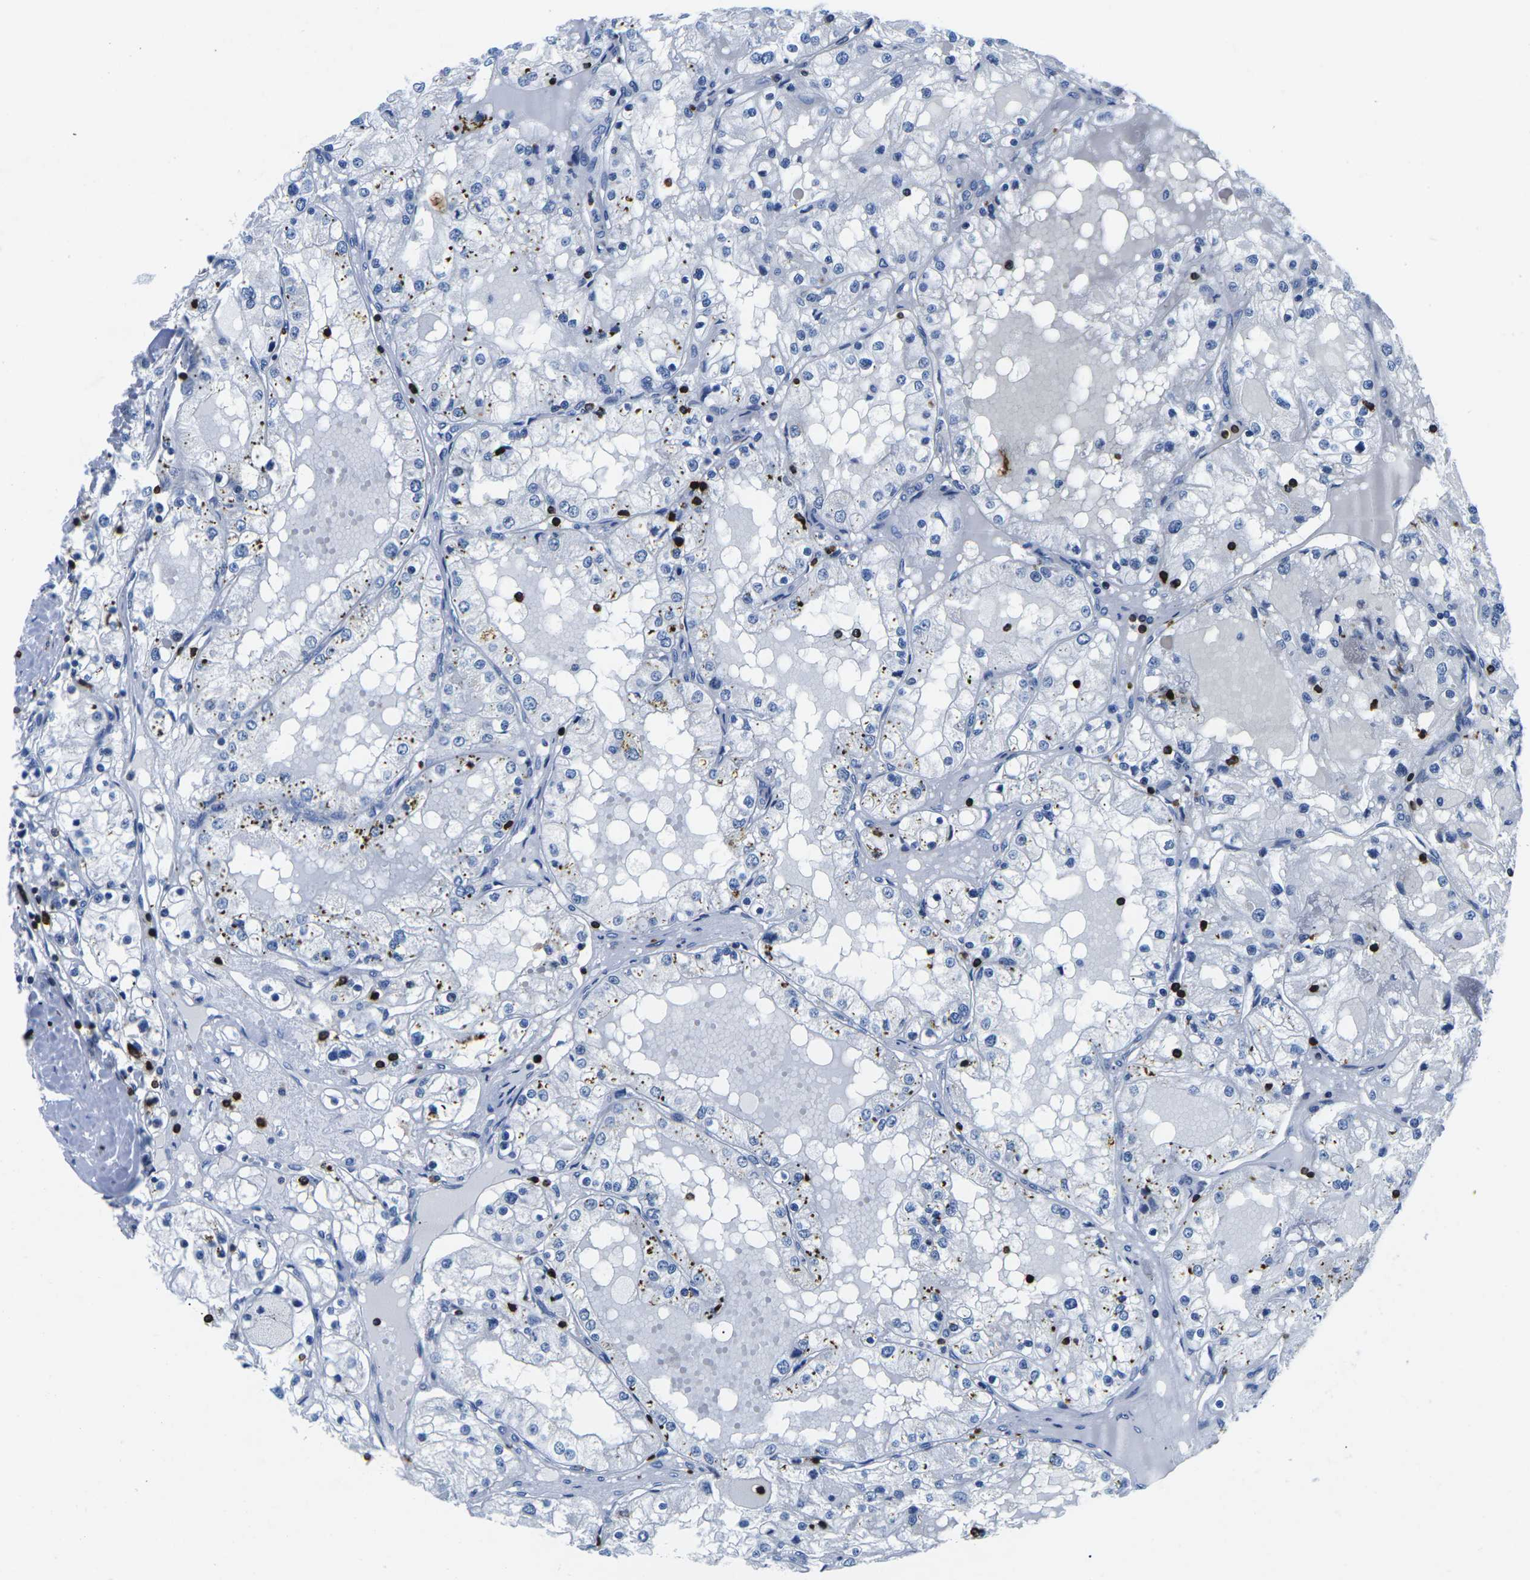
{"staining": {"intensity": "negative", "quantity": "none", "location": "none"}, "tissue": "renal cancer", "cell_type": "Tumor cells", "image_type": "cancer", "snomed": [{"axis": "morphology", "description": "Adenocarcinoma, NOS"}, {"axis": "topography", "description": "Kidney"}], "caption": "High magnification brightfield microscopy of adenocarcinoma (renal) stained with DAB (3,3'-diaminobenzidine) (brown) and counterstained with hematoxylin (blue): tumor cells show no significant positivity. (Immunohistochemistry, brightfield microscopy, high magnification).", "gene": "CTSW", "patient": {"sex": "male", "age": 68}}